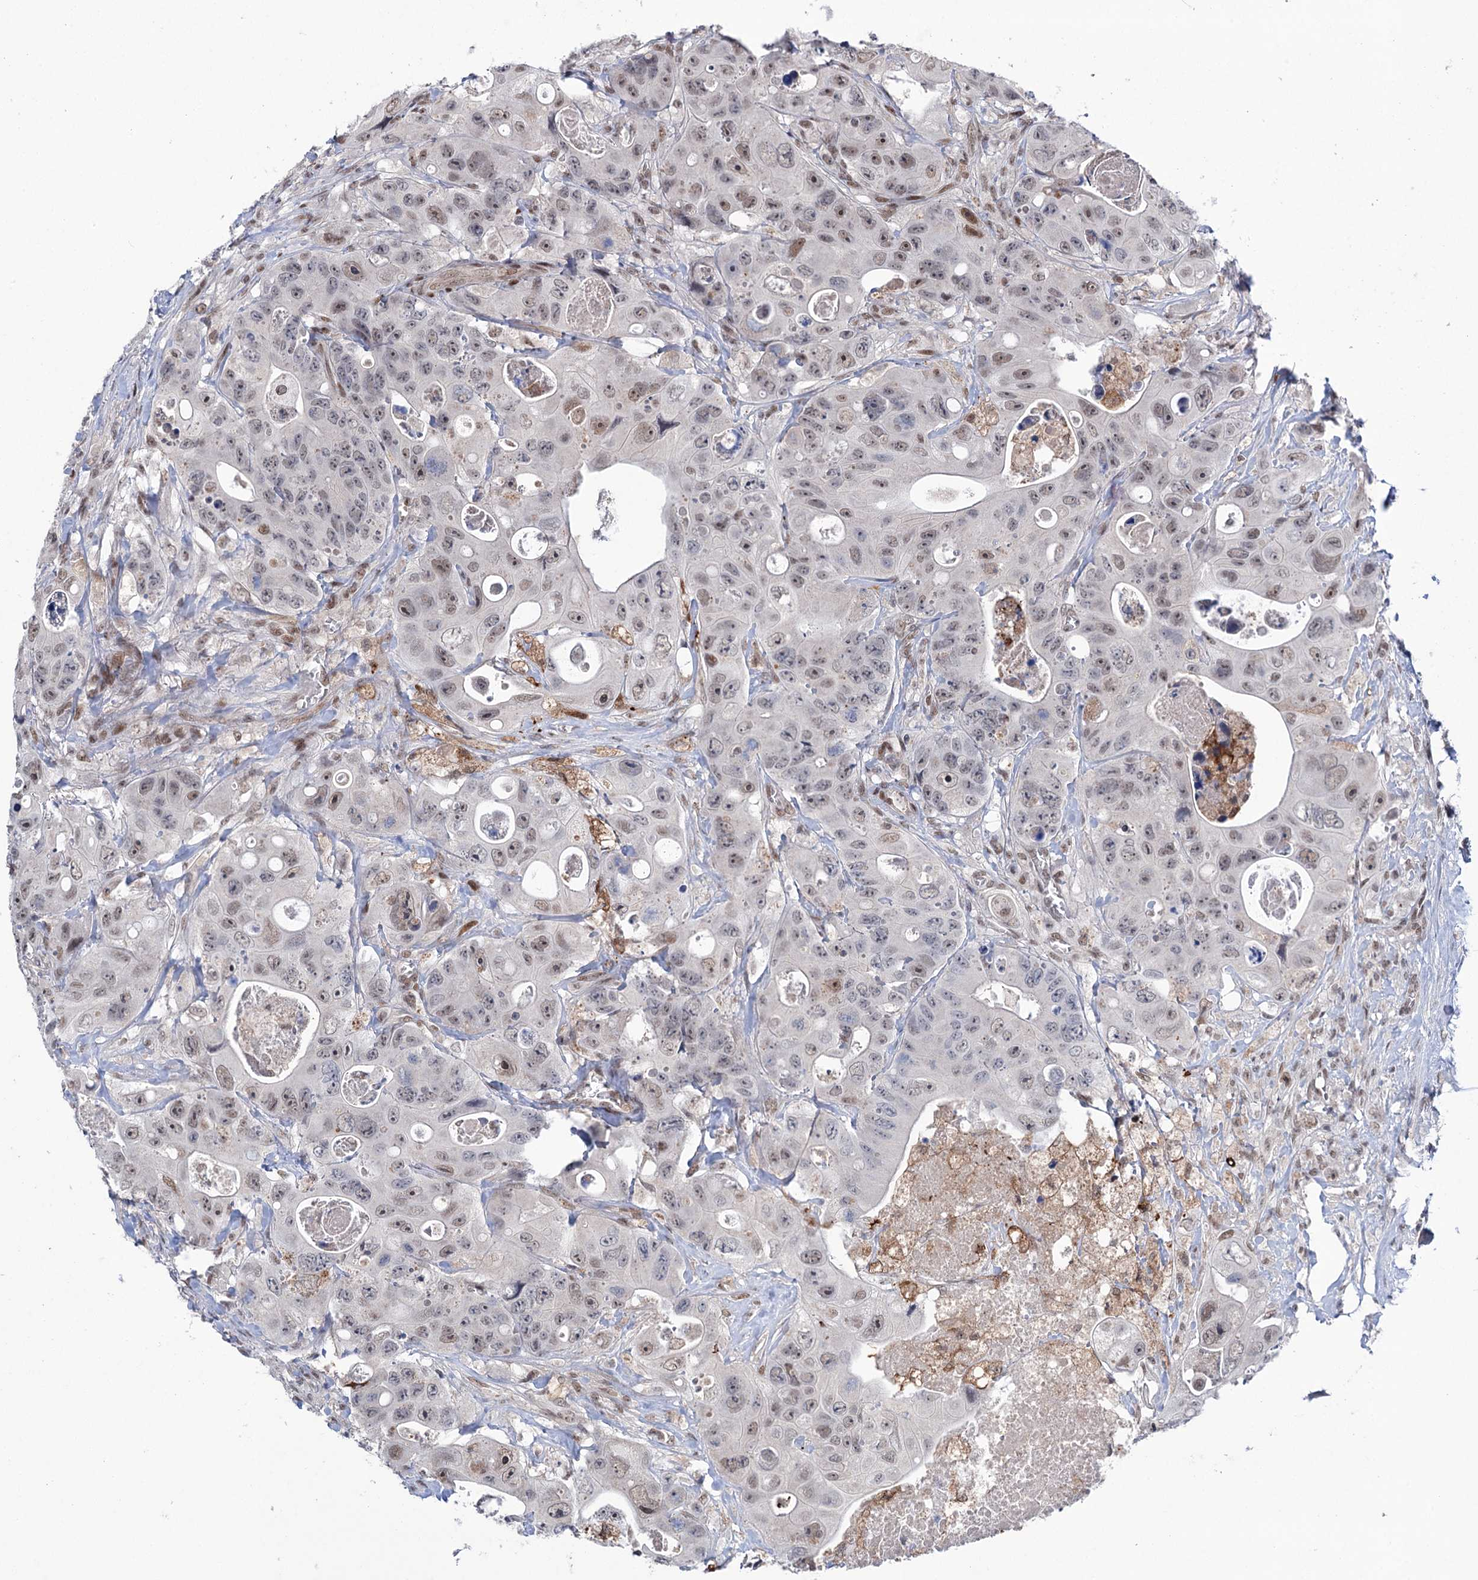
{"staining": {"intensity": "weak", "quantity": "25%-75%", "location": "nuclear"}, "tissue": "colorectal cancer", "cell_type": "Tumor cells", "image_type": "cancer", "snomed": [{"axis": "morphology", "description": "Adenocarcinoma, NOS"}, {"axis": "topography", "description": "Colon"}], "caption": "DAB (3,3'-diaminobenzidine) immunohistochemical staining of colorectal cancer (adenocarcinoma) shows weak nuclear protein staining in approximately 25%-75% of tumor cells. Ihc stains the protein in brown and the nuclei are stained blue.", "gene": "FAM53A", "patient": {"sex": "female", "age": 46}}